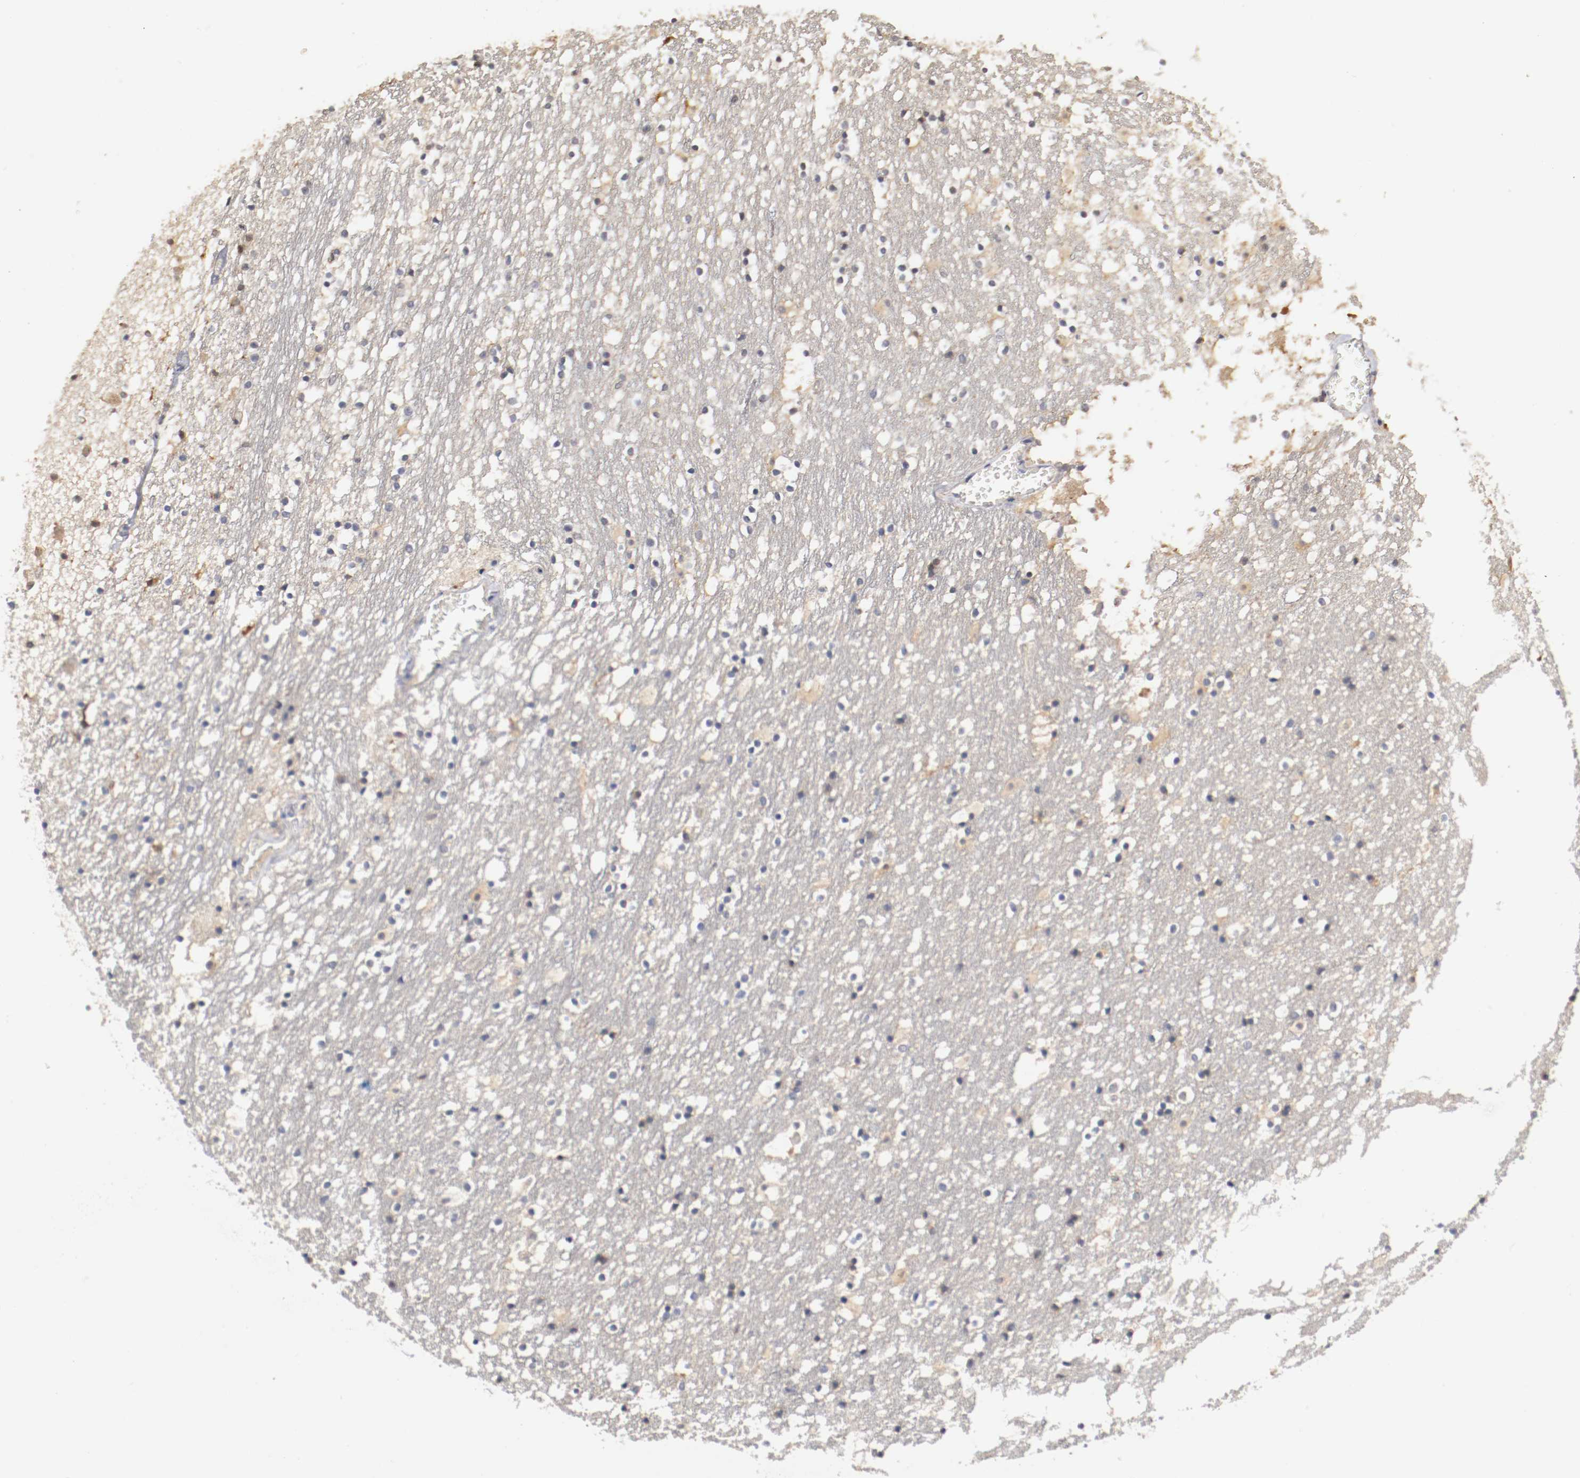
{"staining": {"intensity": "weak", "quantity": "<25%", "location": "cytoplasmic/membranous"}, "tissue": "caudate", "cell_type": "Glial cells", "image_type": "normal", "snomed": [{"axis": "morphology", "description": "Normal tissue, NOS"}, {"axis": "topography", "description": "Lateral ventricle wall"}], "caption": "Glial cells are negative for protein expression in normal human caudate. (Immunohistochemistry (ihc), brightfield microscopy, high magnification).", "gene": "RBM23", "patient": {"sex": "male", "age": 45}}